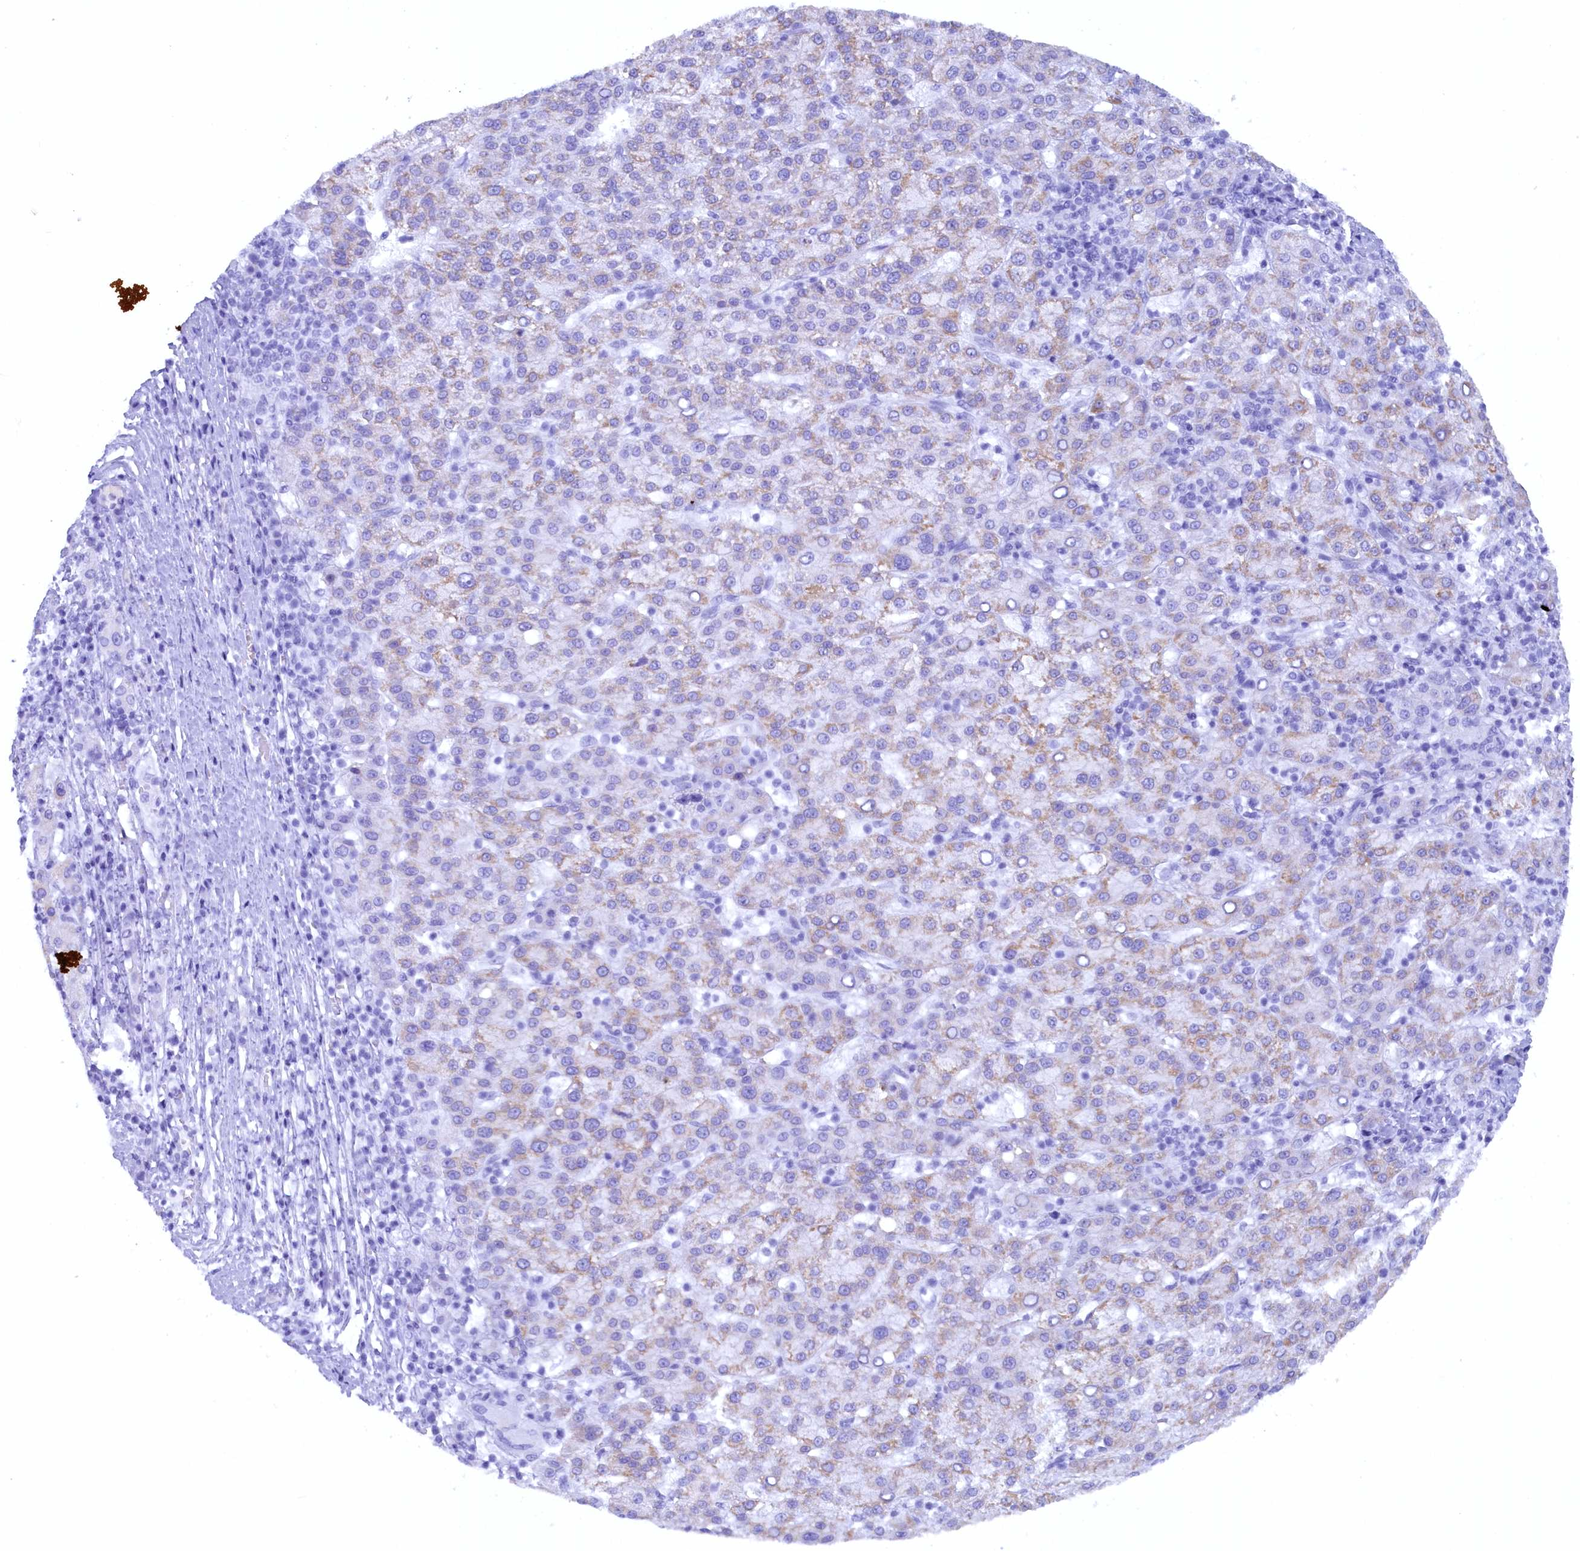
{"staining": {"intensity": "moderate", "quantity": "25%-75%", "location": "cytoplasmic/membranous"}, "tissue": "liver cancer", "cell_type": "Tumor cells", "image_type": "cancer", "snomed": [{"axis": "morphology", "description": "Carcinoma, Hepatocellular, NOS"}, {"axis": "topography", "description": "Liver"}], "caption": "Hepatocellular carcinoma (liver) was stained to show a protein in brown. There is medium levels of moderate cytoplasmic/membranous staining in approximately 25%-75% of tumor cells.", "gene": "ZSWIM4", "patient": {"sex": "female", "age": 58}}